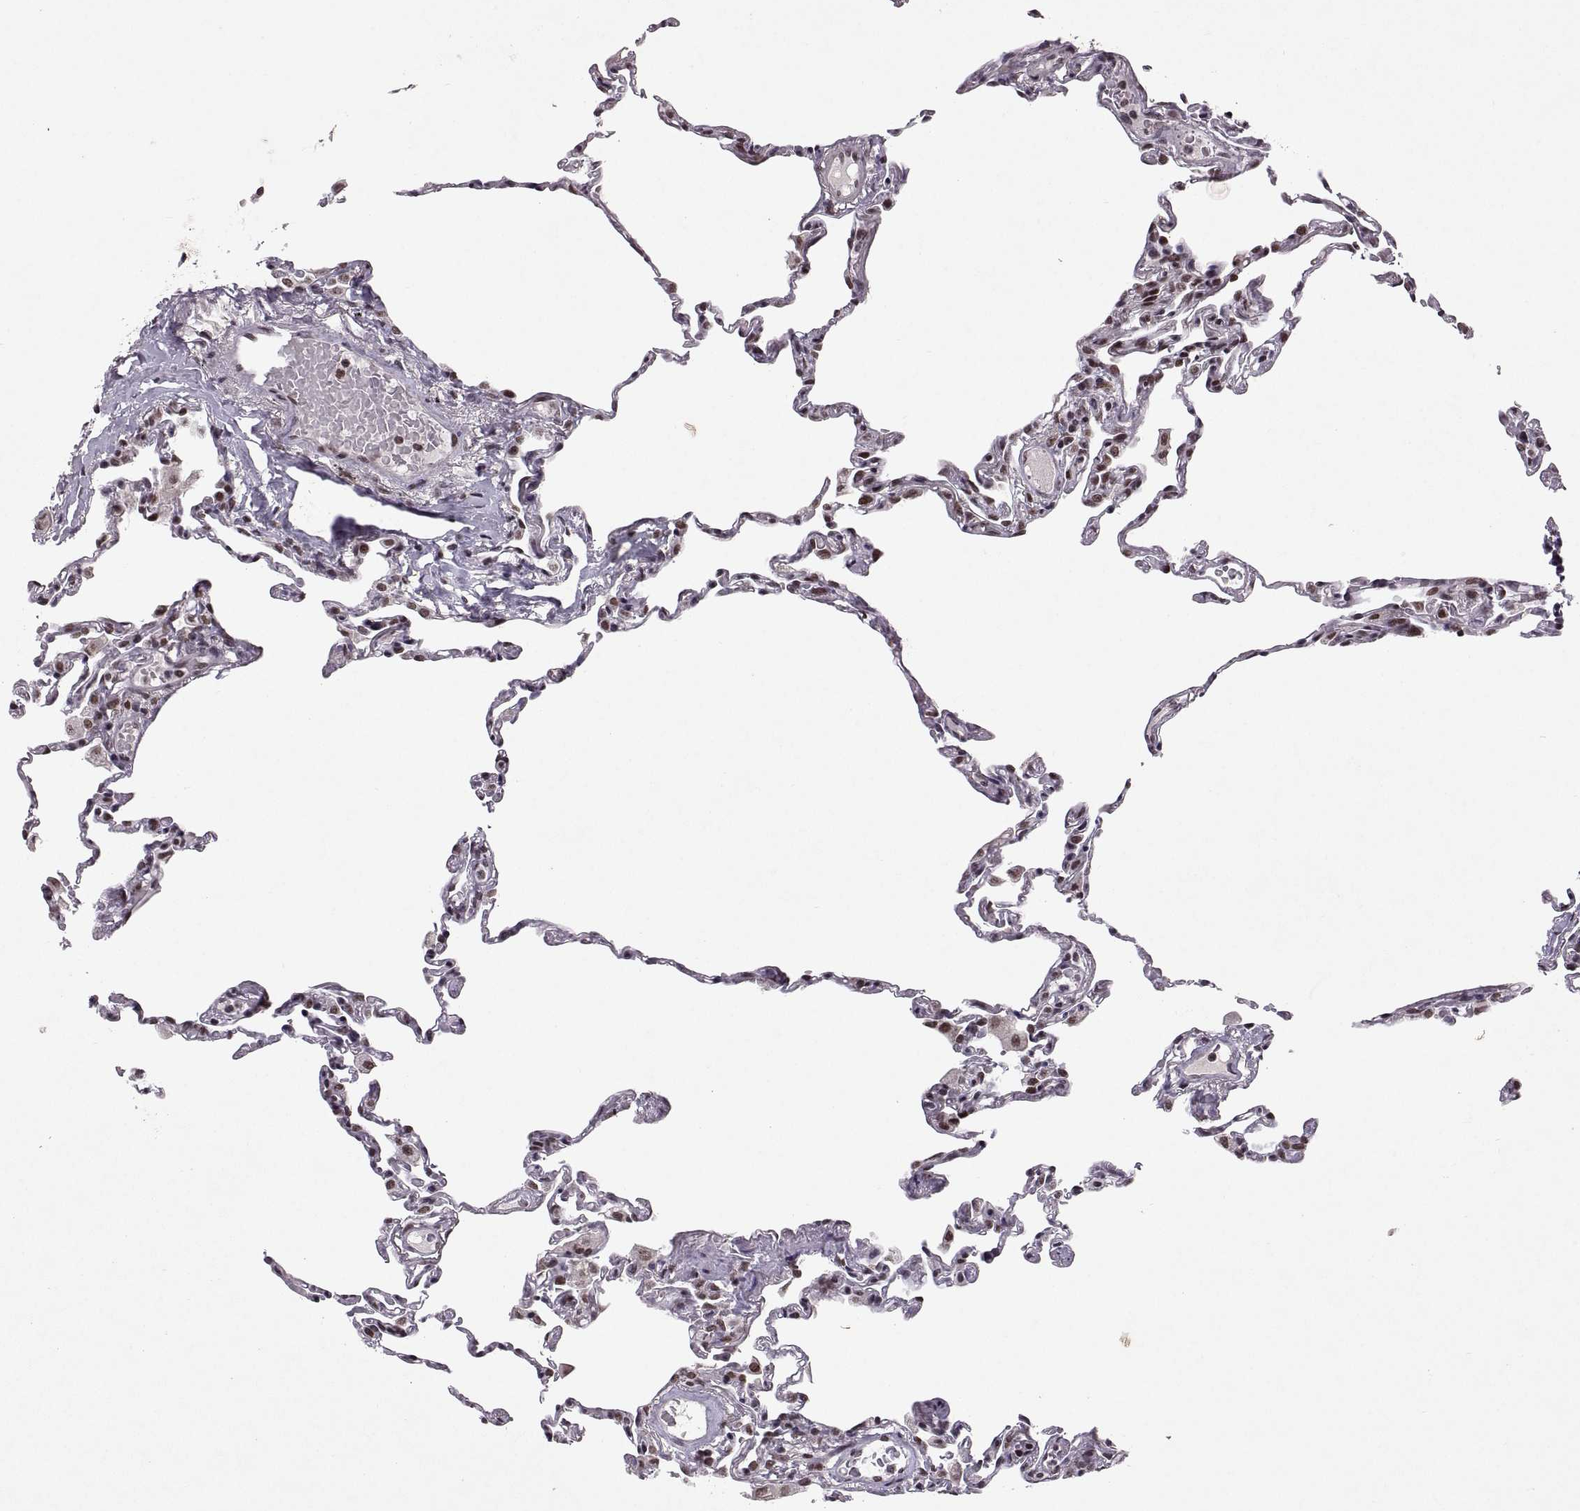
{"staining": {"intensity": "strong", "quantity": ">75%", "location": "nuclear"}, "tissue": "lung", "cell_type": "Alveolar cells", "image_type": "normal", "snomed": [{"axis": "morphology", "description": "Normal tissue, NOS"}, {"axis": "topography", "description": "Lung"}], "caption": "Immunohistochemistry of normal human lung shows high levels of strong nuclear staining in about >75% of alveolar cells. (Brightfield microscopy of DAB IHC at high magnification).", "gene": "MT1E", "patient": {"sex": "female", "age": 57}}